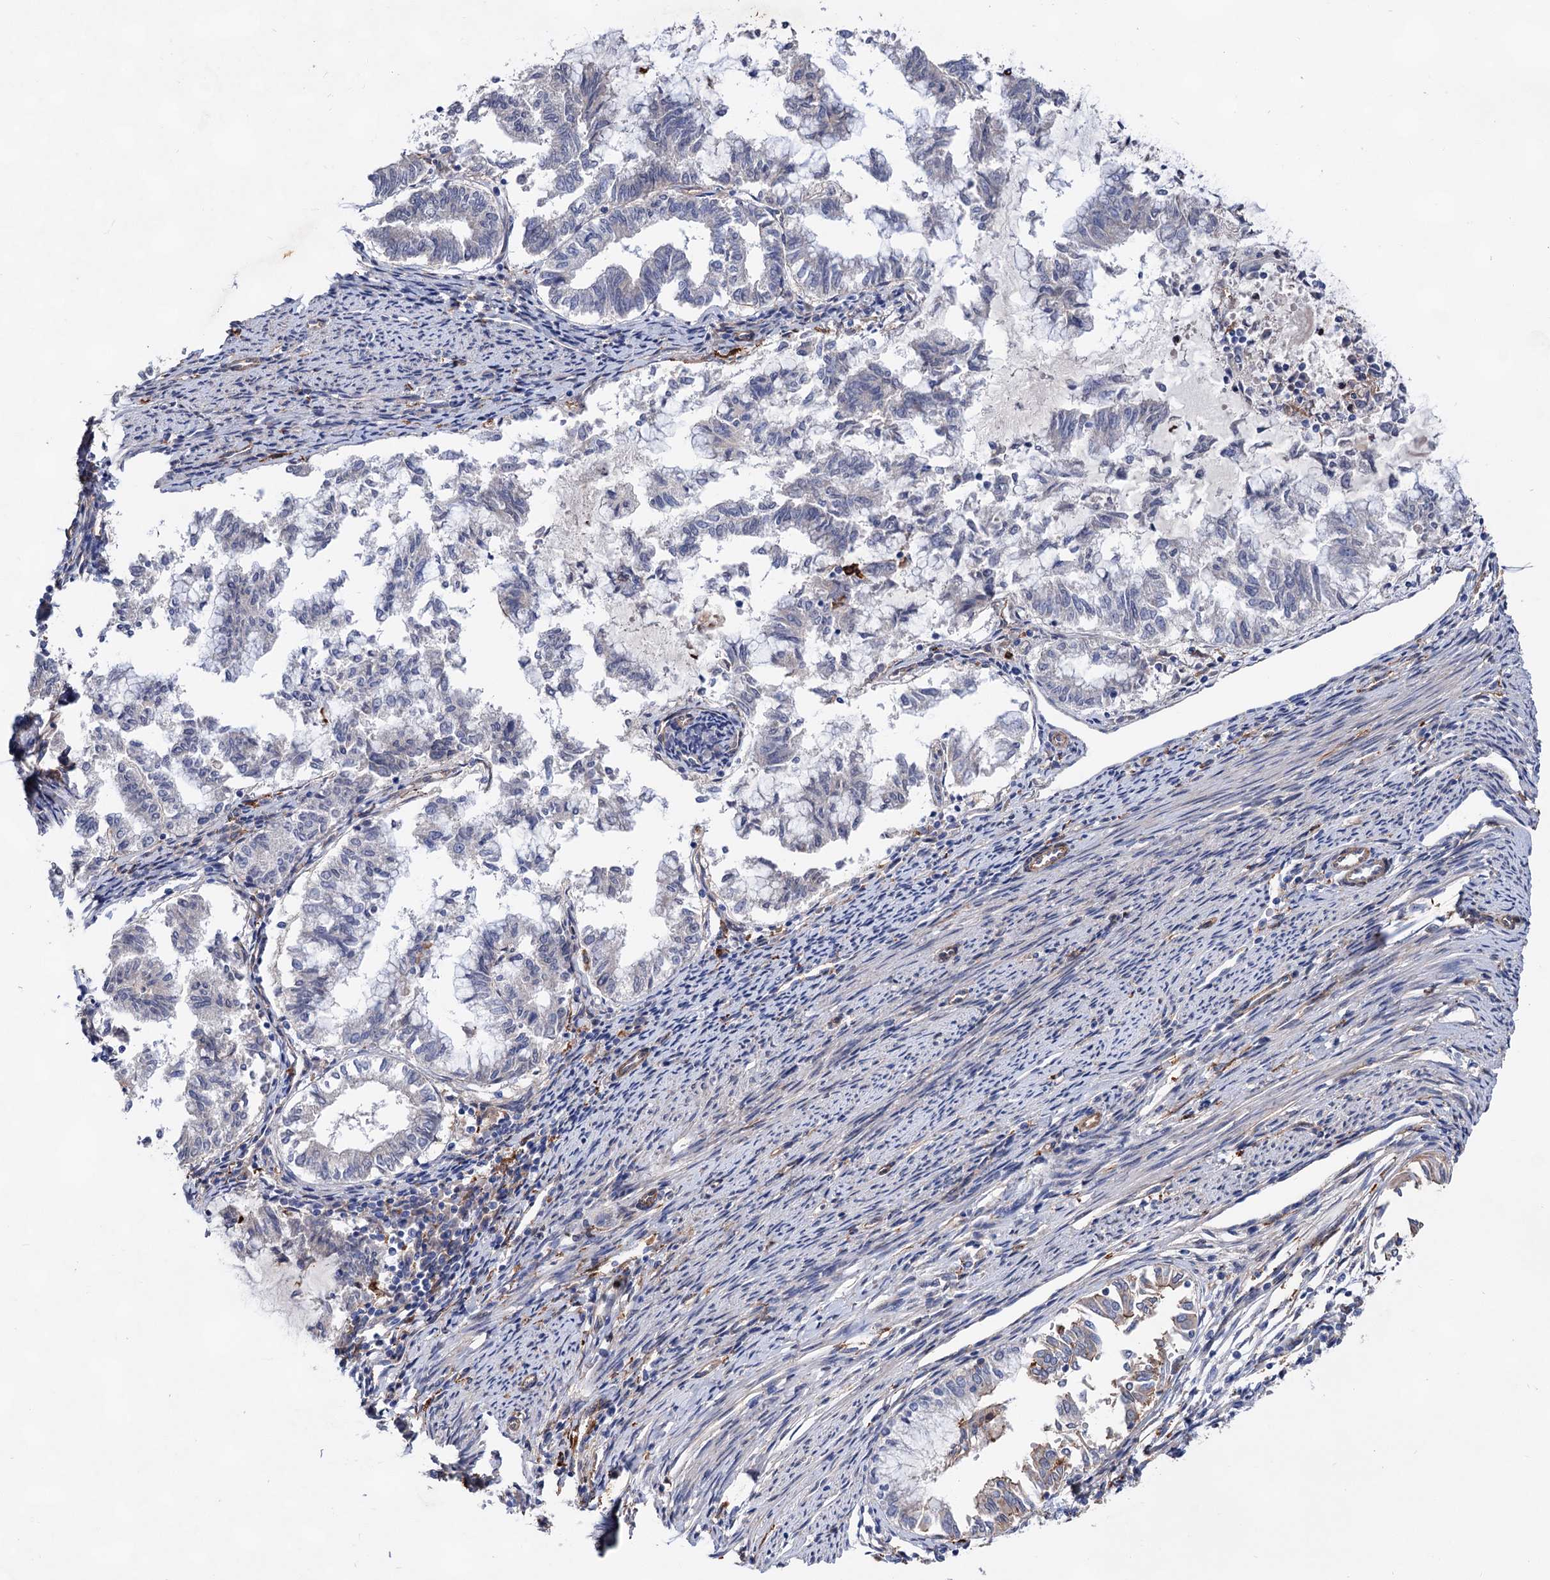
{"staining": {"intensity": "negative", "quantity": "none", "location": "none"}, "tissue": "endometrial cancer", "cell_type": "Tumor cells", "image_type": "cancer", "snomed": [{"axis": "morphology", "description": "Adenocarcinoma, NOS"}, {"axis": "topography", "description": "Endometrium"}], "caption": "Adenocarcinoma (endometrial) stained for a protein using immunohistochemistry shows no staining tumor cells.", "gene": "TMTC3", "patient": {"sex": "female", "age": 79}}